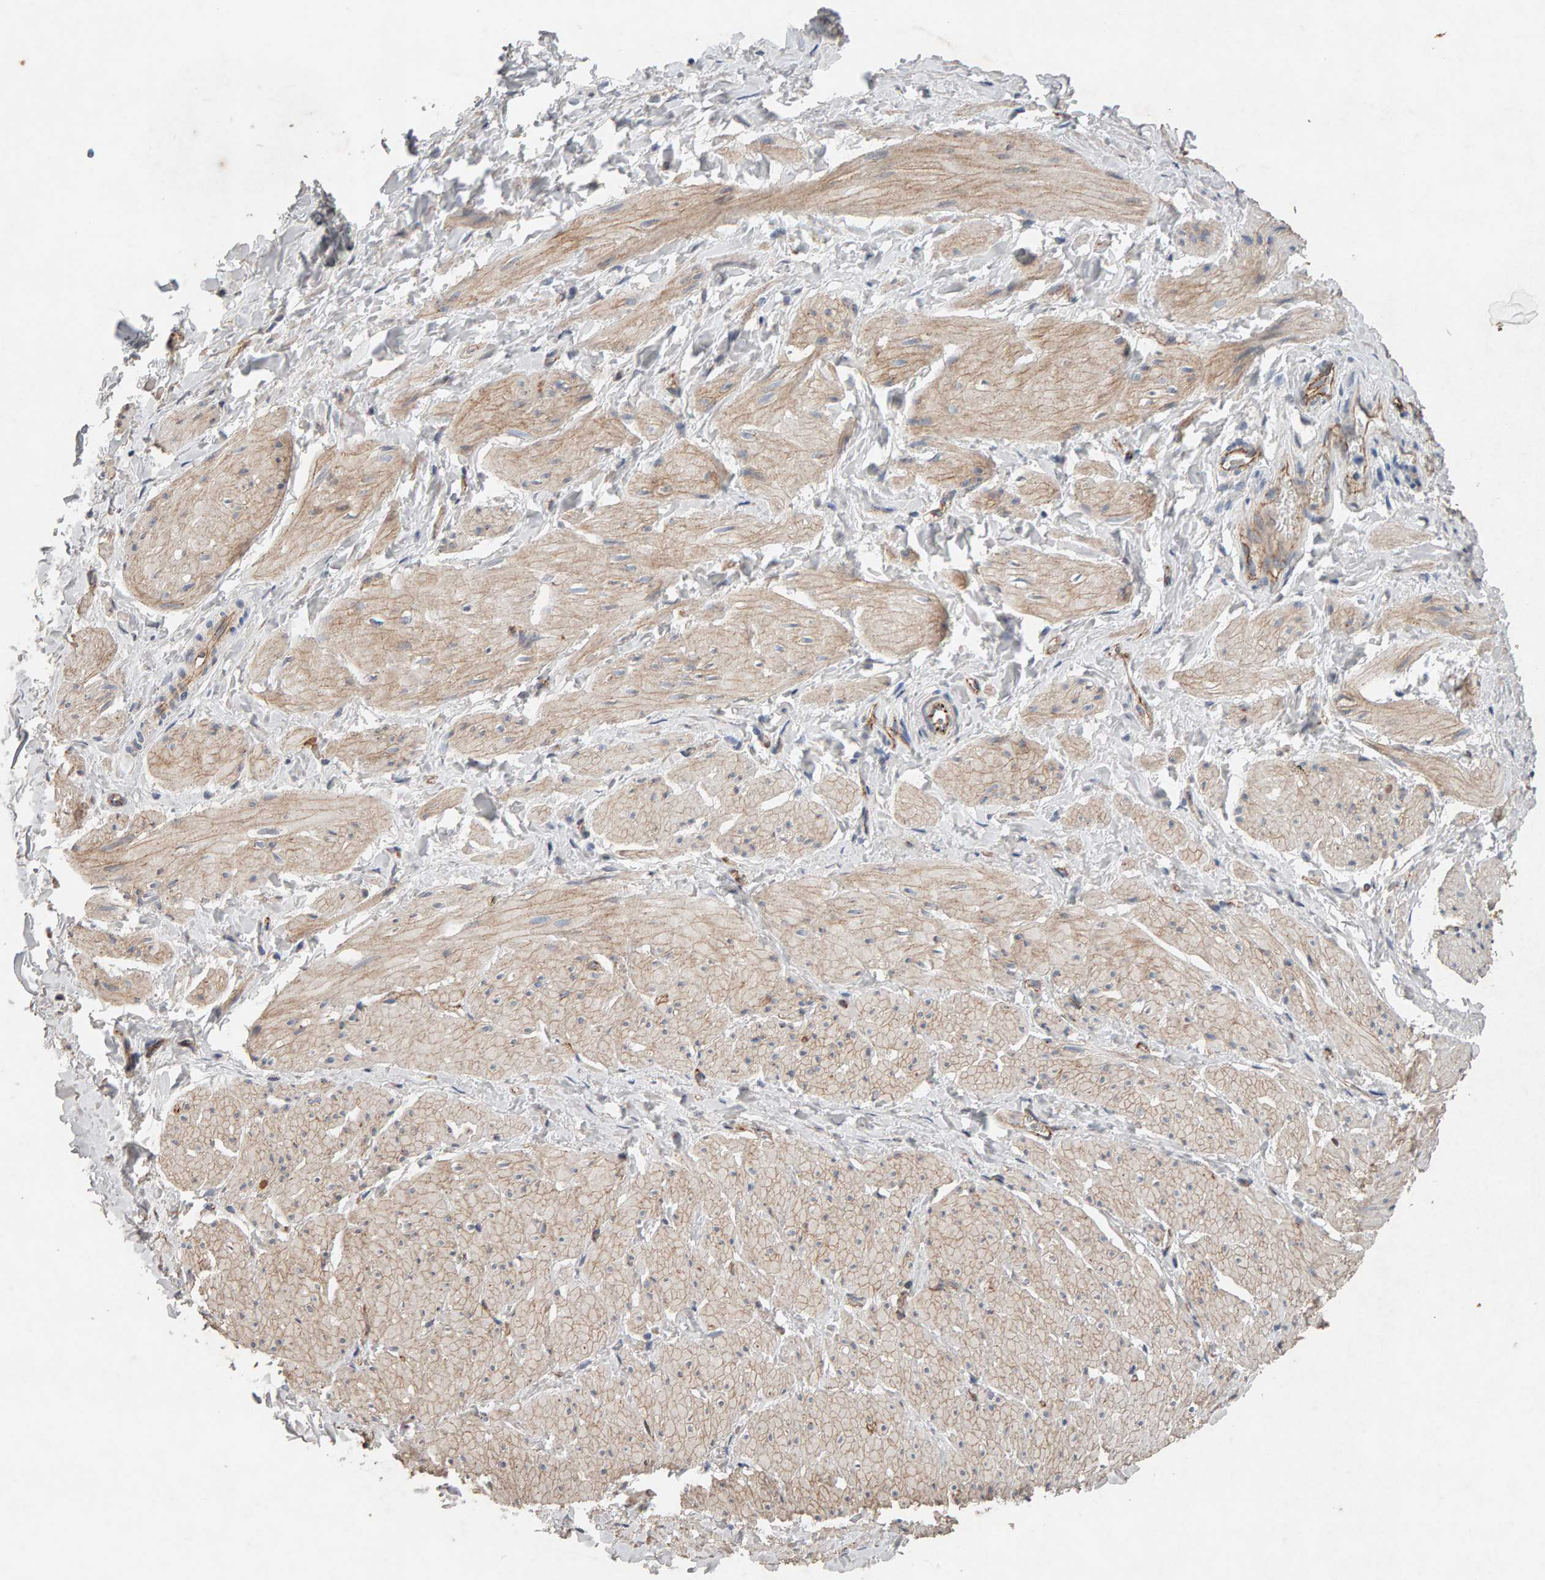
{"staining": {"intensity": "weak", "quantity": "25%-75%", "location": "cytoplasmic/membranous"}, "tissue": "smooth muscle", "cell_type": "Smooth muscle cells", "image_type": "normal", "snomed": [{"axis": "morphology", "description": "Normal tissue, NOS"}, {"axis": "topography", "description": "Smooth muscle"}], "caption": "An immunohistochemistry (IHC) photomicrograph of normal tissue is shown. Protein staining in brown highlights weak cytoplasmic/membranous positivity in smooth muscle within smooth muscle cells. (Brightfield microscopy of DAB IHC at high magnification).", "gene": "PTPRM", "patient": {"sex": "male", "age": 16}}